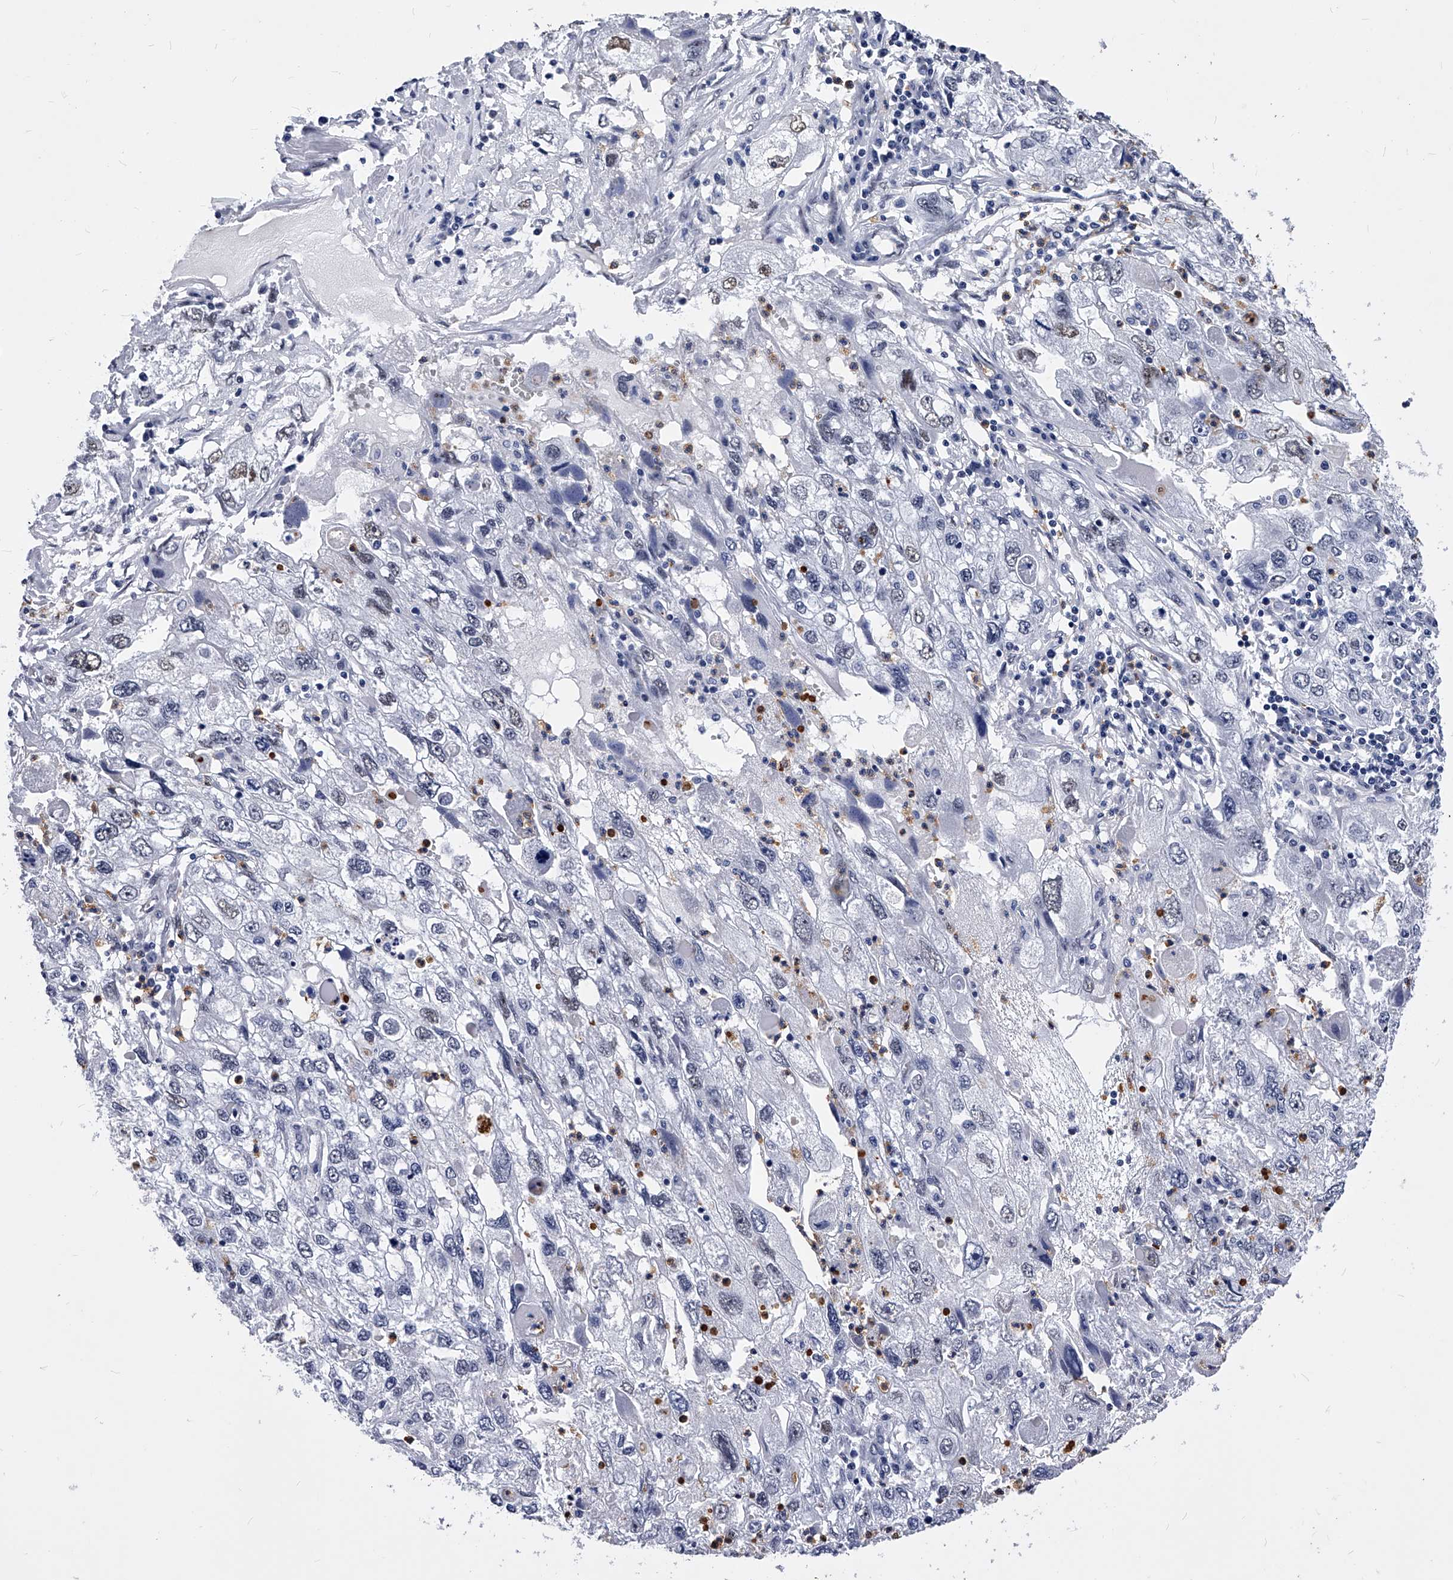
{"staining": {"intensity": "negative", "quantity": "none", "location": "none"}, "tissue": "endometrial cancer", "cell_type": "Tumor cells", "image_type": "cancer", "snomed": [{"axis": "morphology", "description": "Adenocarcinoma, NOS"}, {"axis": "topography", "description": "Endometrium"}], "caption": "Image shows no significant protein staining in tumor cells of endometrial cancer. The staining was performed using DAB to visualize the protein expression in brown, while the nuclei were stained in blue with hematoxylin (Magnification: 20x).", "gene": "TESK2", "patient": {"sex": "female", "age": 49}}